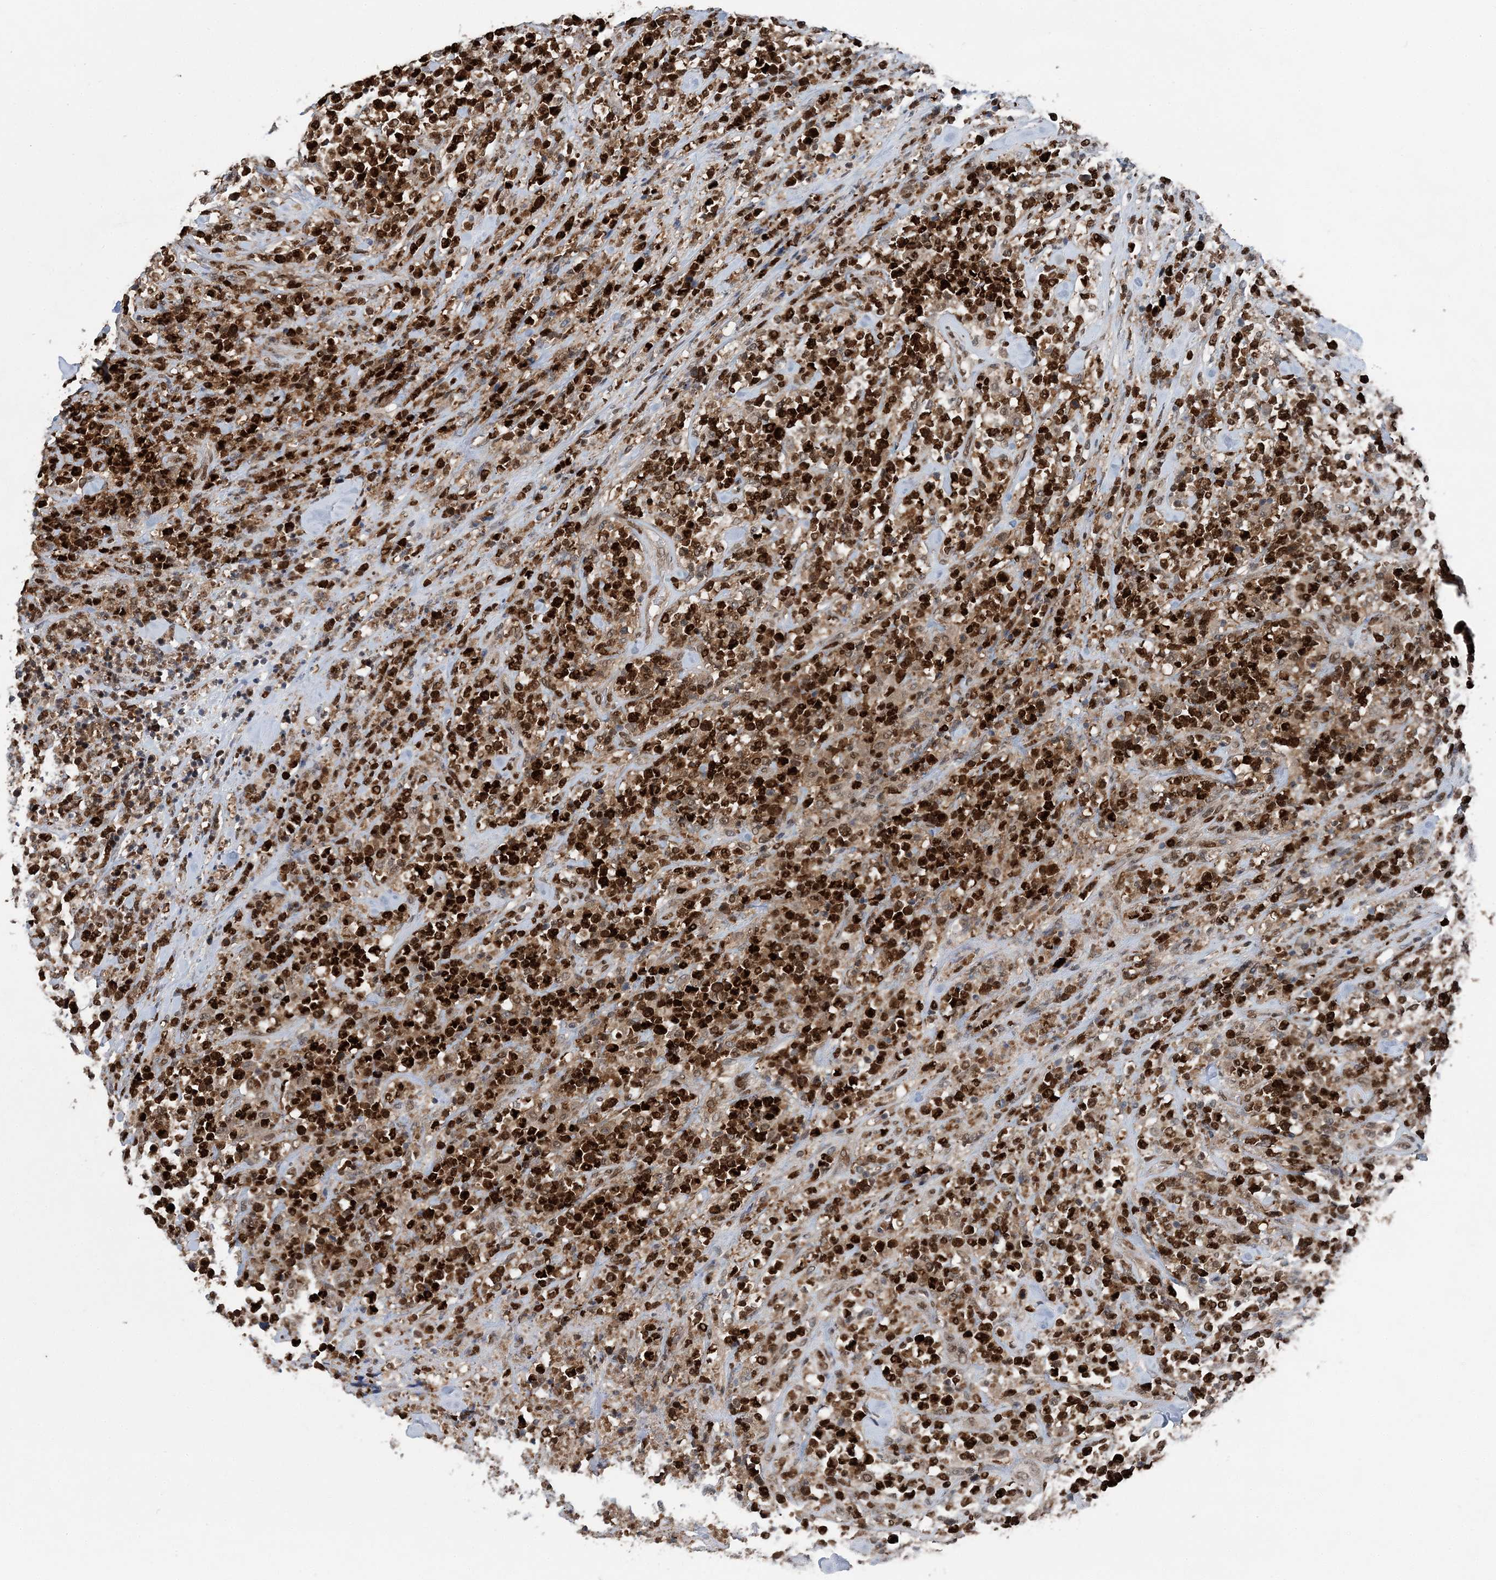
{"staining": {"intensity": "strong", "quantity": ">75%", "location": "nuclear"}, "tissue": "lymphoma", "cell_type": "Tumor cells", "image_type": "cancer", "snomed": [{"axis": "morphology", "description": "Malignant lymphoma, non-Hodgkin's type, High grade"}, {"axis": "topography", "description": "Soft tissue"}], "caption": "Immunohistochemical staining of human malignant lymphoma, non-Hodgkin's type (high-grade) exhibits high levels of strong nuclear protein positivity in approximately >75% of tumor cells. (IHC, brightfield microscopy, high magnification).", "gene": "HAT1", "patient": {"sex": "male", "age": 18}}